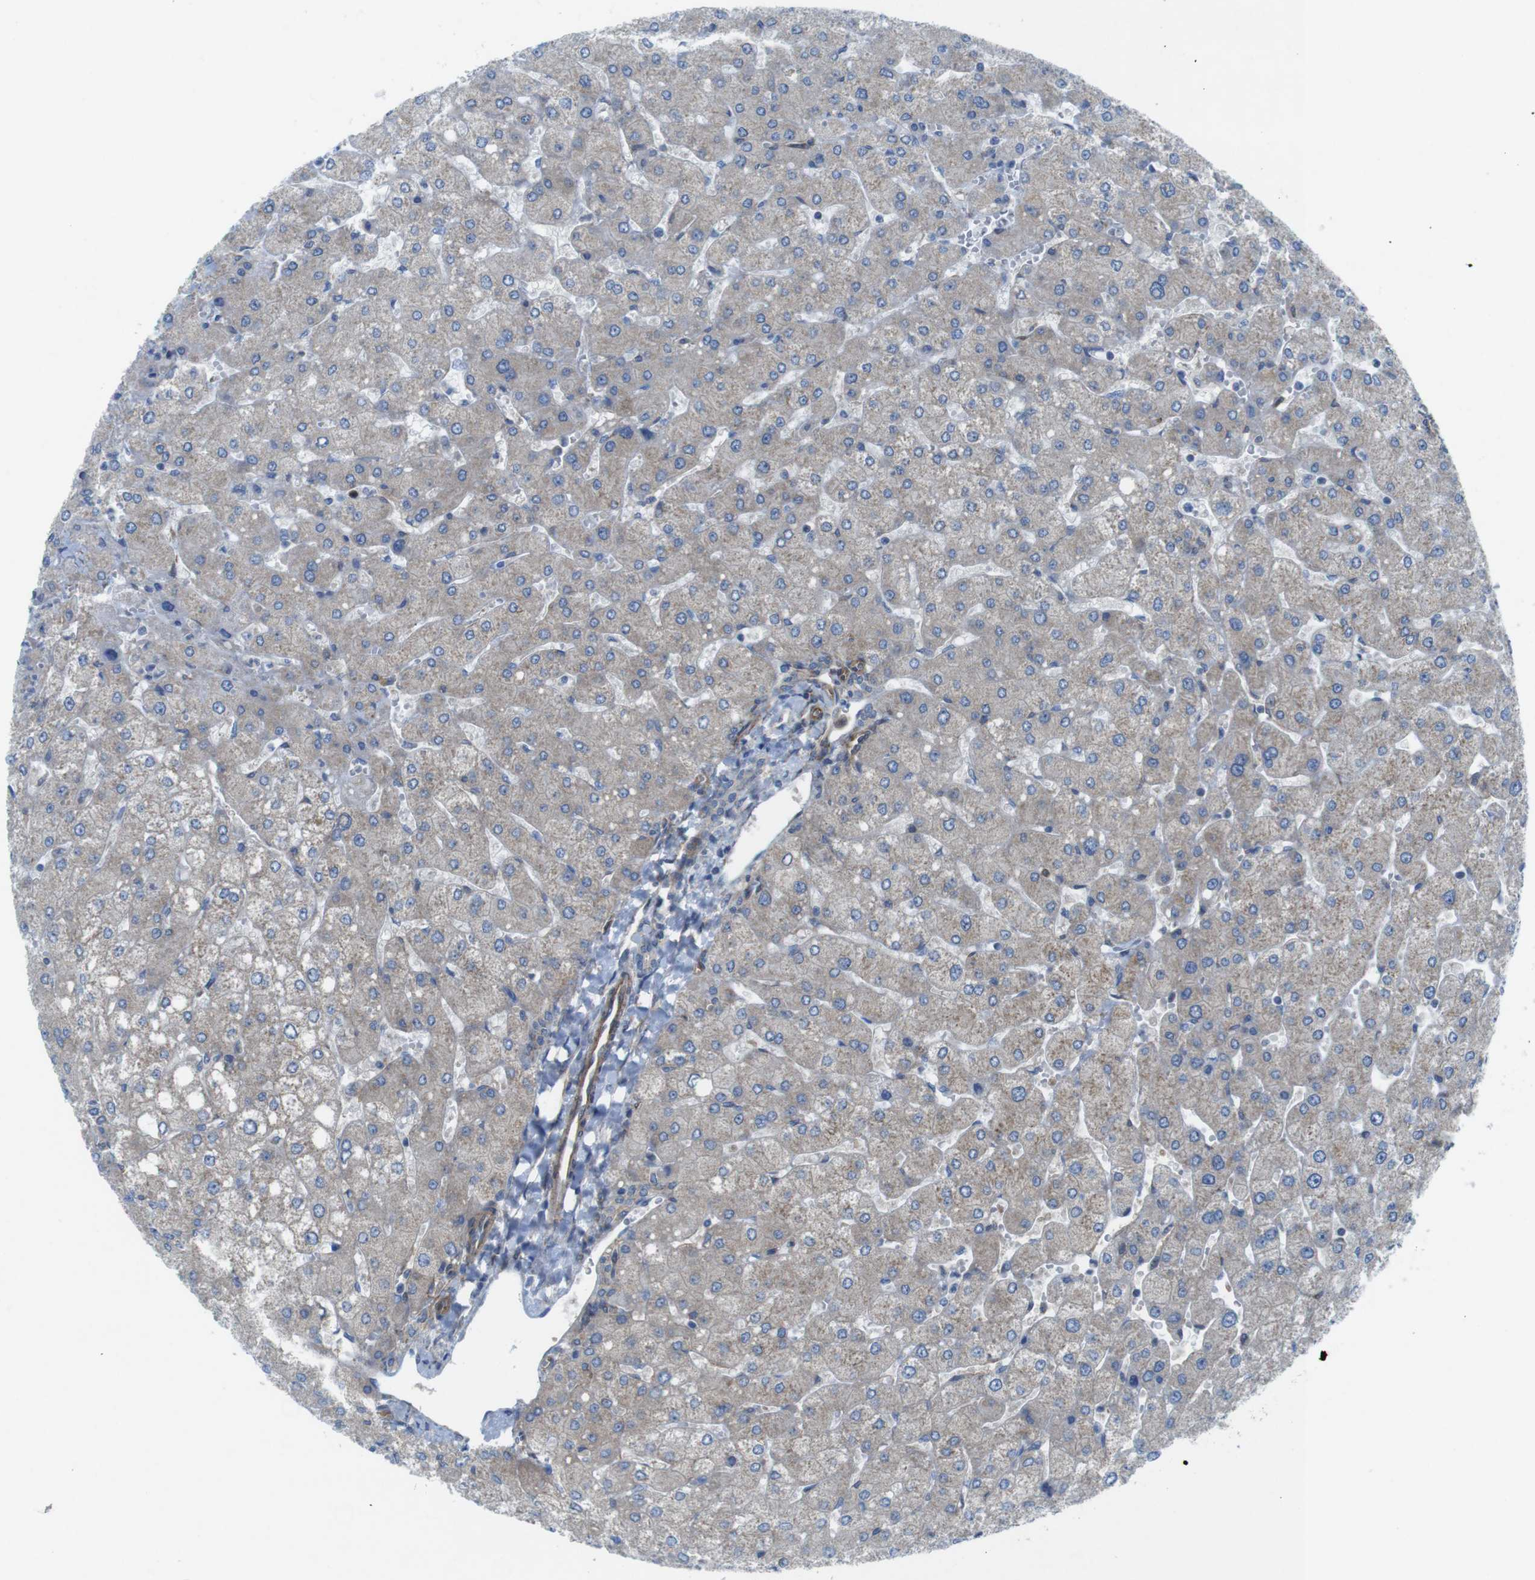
{"staining": {"intensity": "moderate", "quantity": ">75%", "location": "cytoplasmic/membranous"}, "tissue": "liver", "cell_type": "Cholangiocytes", "image_type": "normal", "snomed": [{"axis": "morphology", "description": "Normal tissue, NOS"}, {"axis": "topography", "description": "Liver"}], "caption": "Liver stained with a brown dye exhibits moderate cytoplasmic/membranous positive positivity in about >75% of cholangiocytes.", "gene": "DIAPH2", "patient": {"sex": "male", "age": 55}}